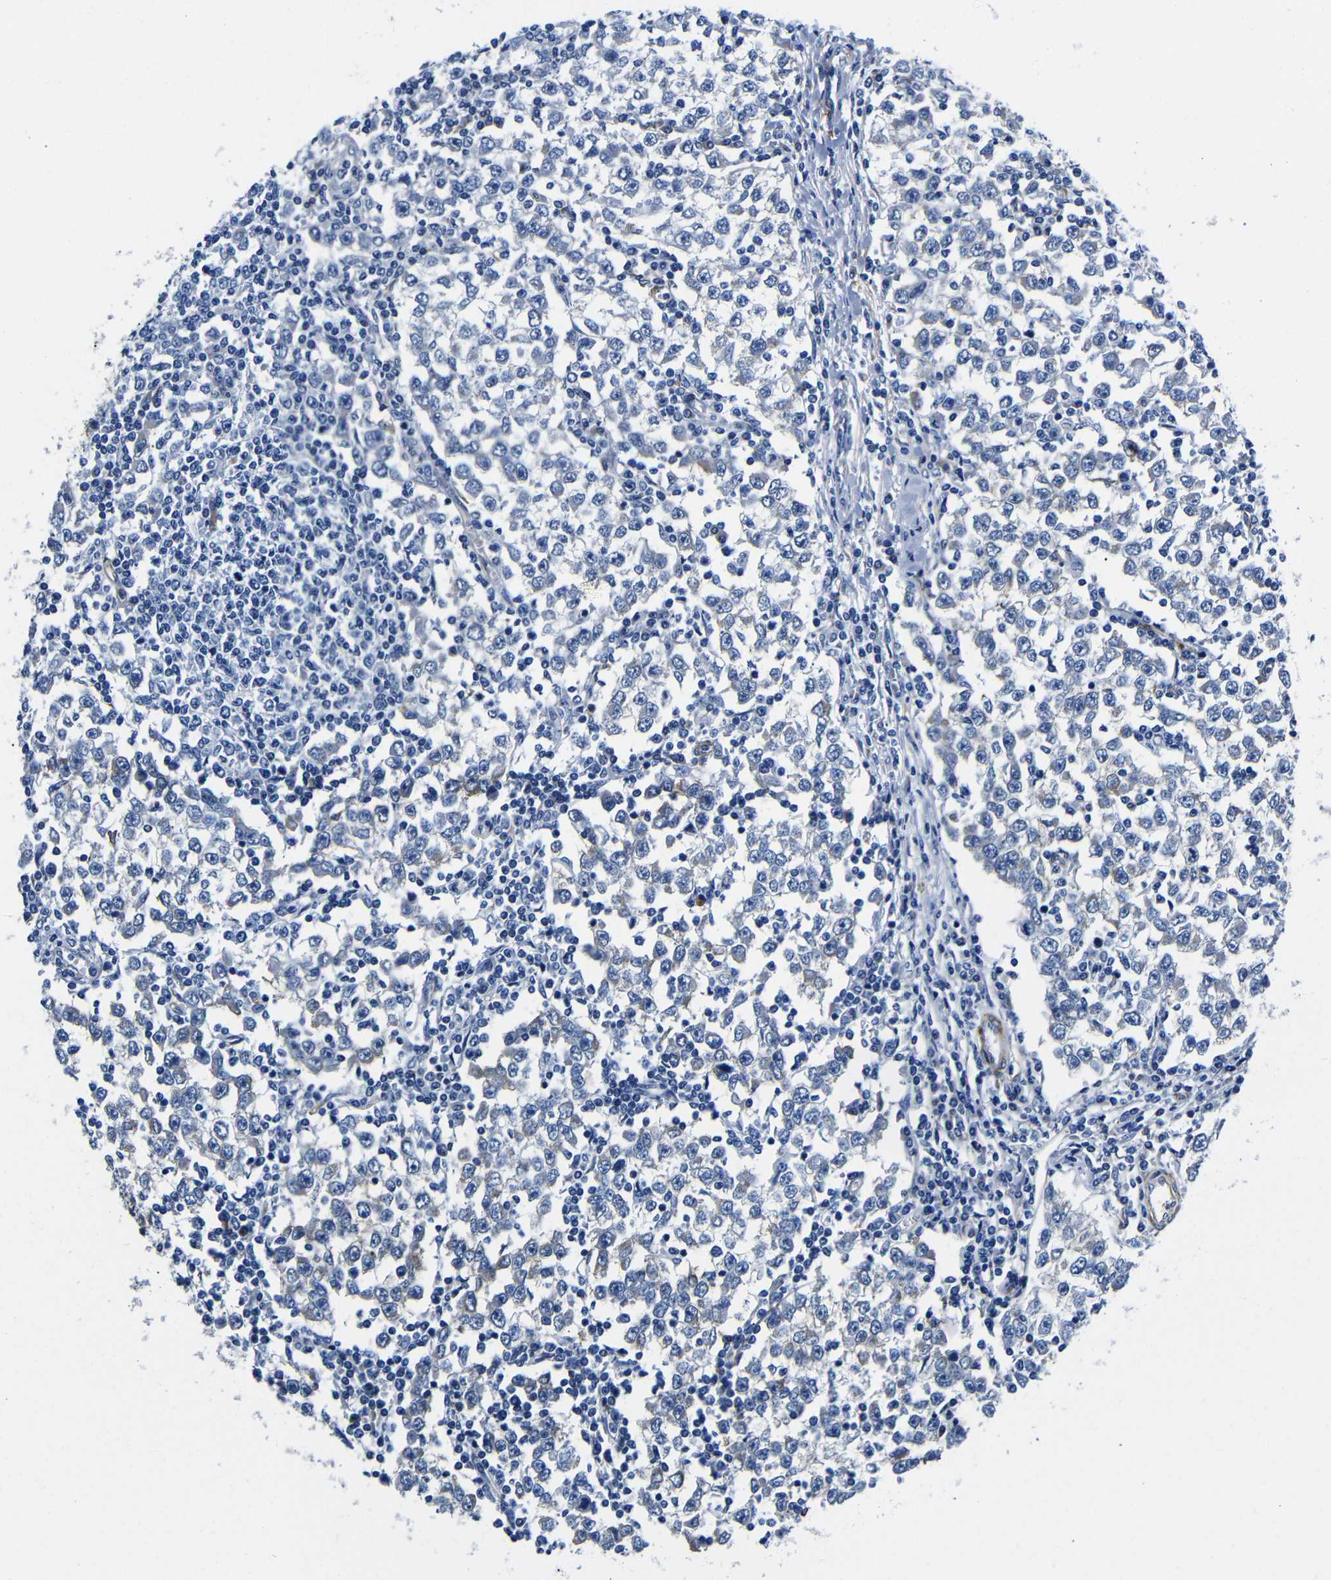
{"staining": {"intensity": "negative", "quantity": "none", "location": "none"}, "tissue": "testis cancer", "cell_type": "Tumor cells", "image_type": "cancer", "snomed": [{"axis": "morphology", "description": "Seminoma, NOS"}, {"axis": "topography", "description": "Testis"}], "caption": "Tumor cells show no significant positivity in seminoma (testis). (DAB (3,3'-diaminobenzidine) IHC, high magnification).", "gene": "LRIG1", "patient": {"sex": "male", "age": 65}}